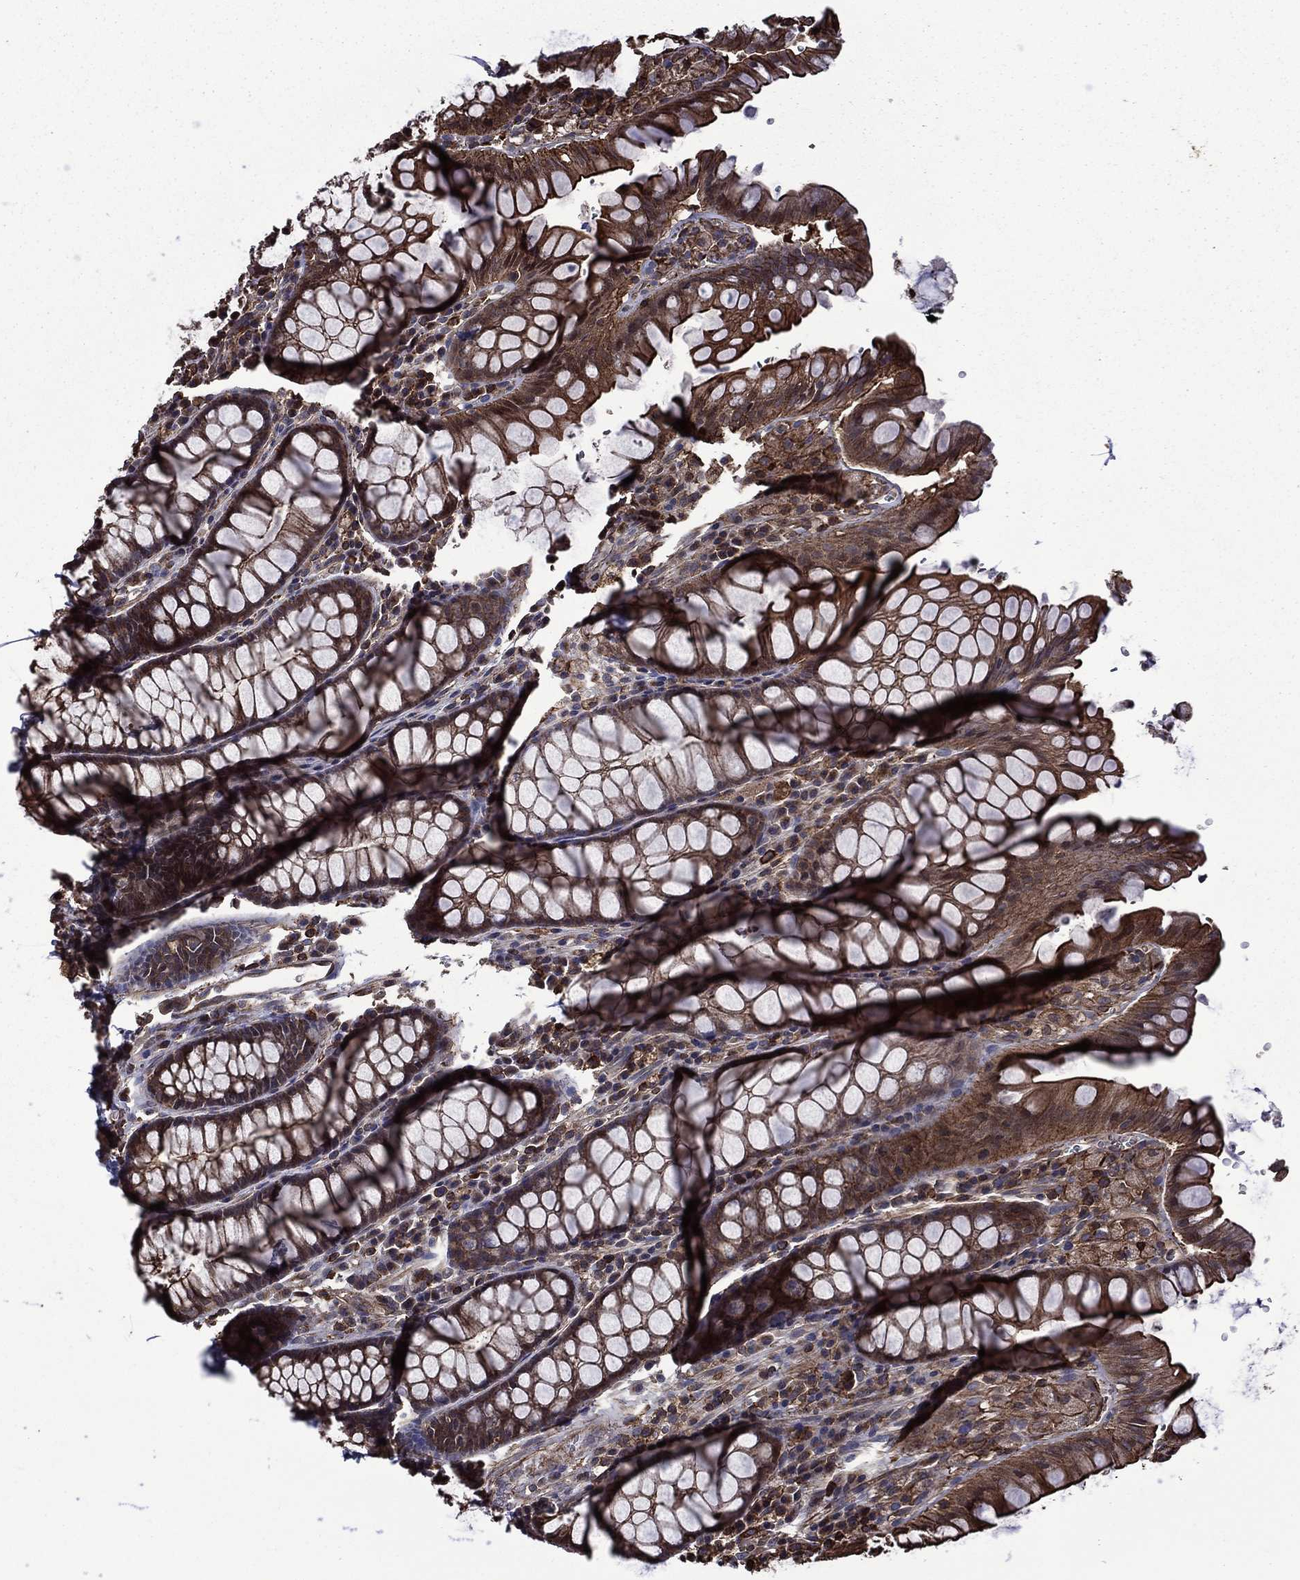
{"staining": {"intensity": "moderate", "quantity": ">75%", "location": "cytoplasmic/membranous"}, "tissue": "rectum", "cell_type": "Glandular cells", "image_type": "normal", "snomed": [{"axis": "morphology", "description": "Normal tissue, NOS"}, {"axis": "topography", "description": "Rectum"}], "caption": "Protein expression analysis of normal human rectum reveals moderate cytoplasmic/membranous positivity in about >75% of glandular cells.", "gene": "PLPP3", "patient": {"sex": "female", "age": 68}}